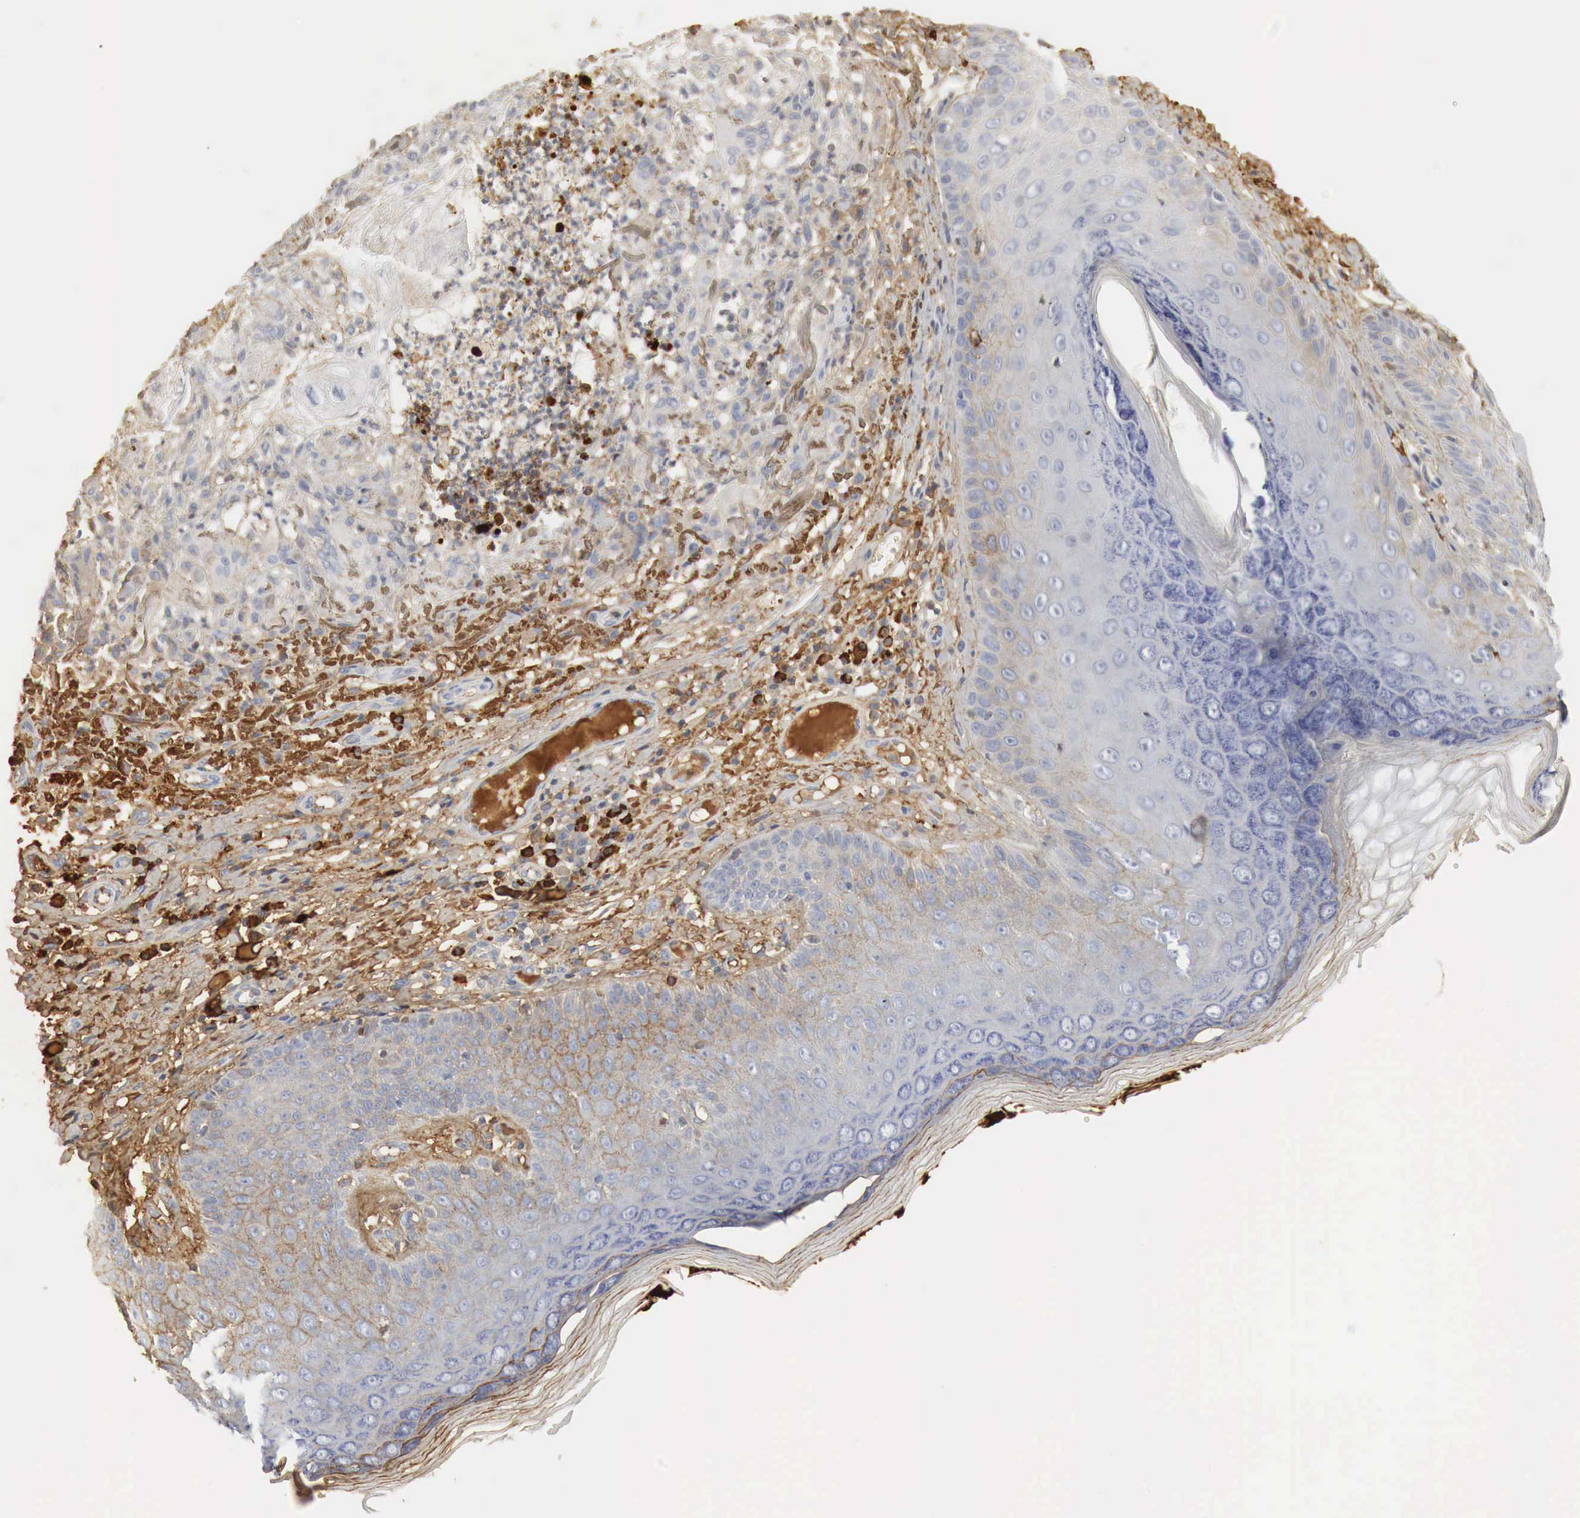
{"staining": {"intensity": "weak", "quantity": "25%-75%", "location": "cytoplasmic/membranous"}, "tissue": "skin cancer", "cell_type": "Tumor cells", "image_type": "cancer", "snomed": [{"axis": "morphology", "description": "Normal tissue, NOS"}, {"axis": "morphology", "description": "Basal cell carcinoma"}, {"axis": "topography", "description": "Skin"}], "caption": "Immunohistochemistry photomicrograph of human skin cancer stained for a protein (brown), which demonstrates low levels of weak cytoplasmic/membranous expression in approximately 25%-75% of tumor cells.", "gene": "IGLC3", "patient": {"sex": "male", "age": 74}}